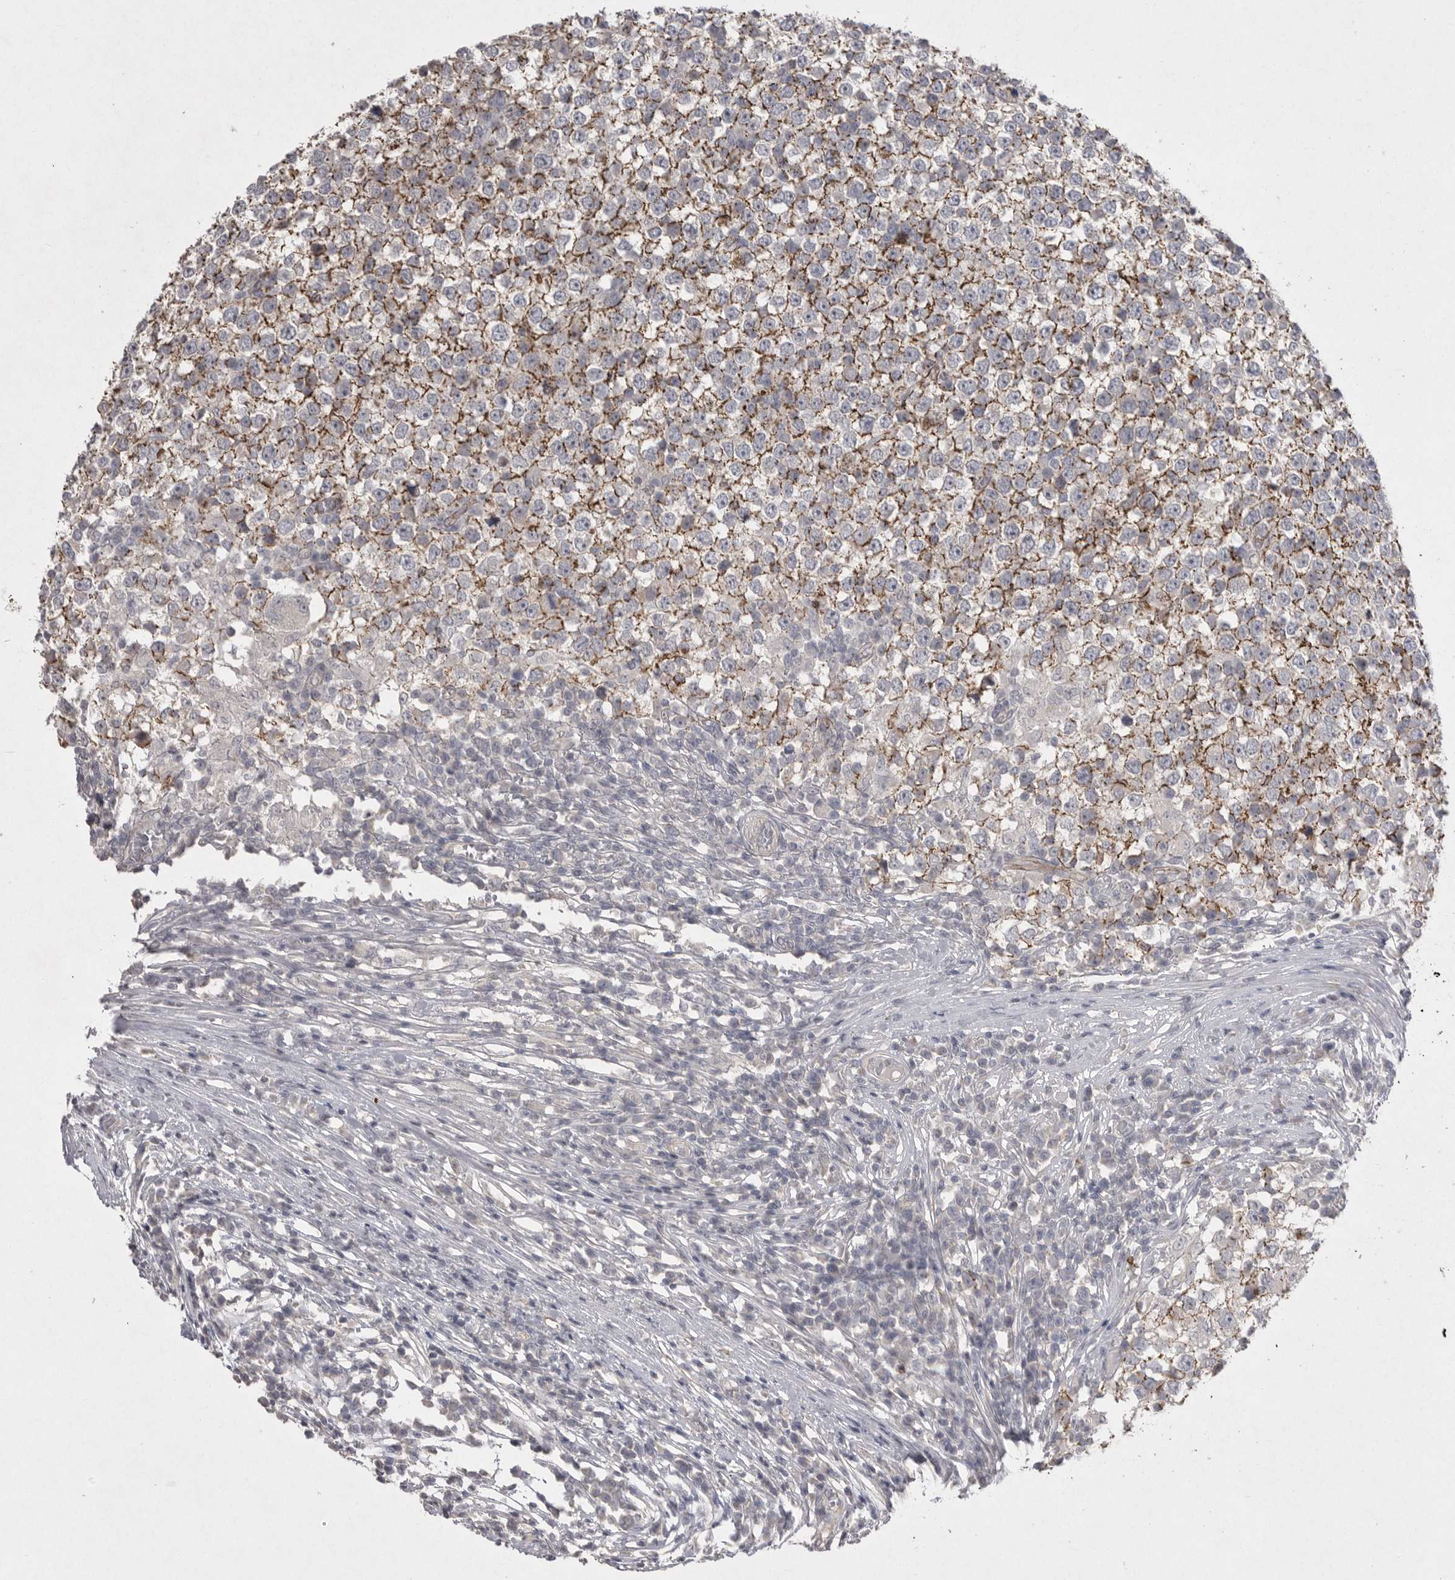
{"staining": {"intensity": "moderate", "quantity": "25%-75%", "location": "cytoplasmic/membranous"}, "tissue": "testis cancer", "cell_type": "Tumor cells", "image_type": "cancer", "snomed": [{"axis": "morphology", "description": "Seminoma, NOS"}, {"axis": "topography", "description": "Testis"}], "caption": "Protein staining exhibits moderate cytoplasmic/membranous positivity in approximately 25%-75% of tumor cells in testis cancer.", "gene": "VANGL2", "patient": {"sex": "male", "age": 65}}